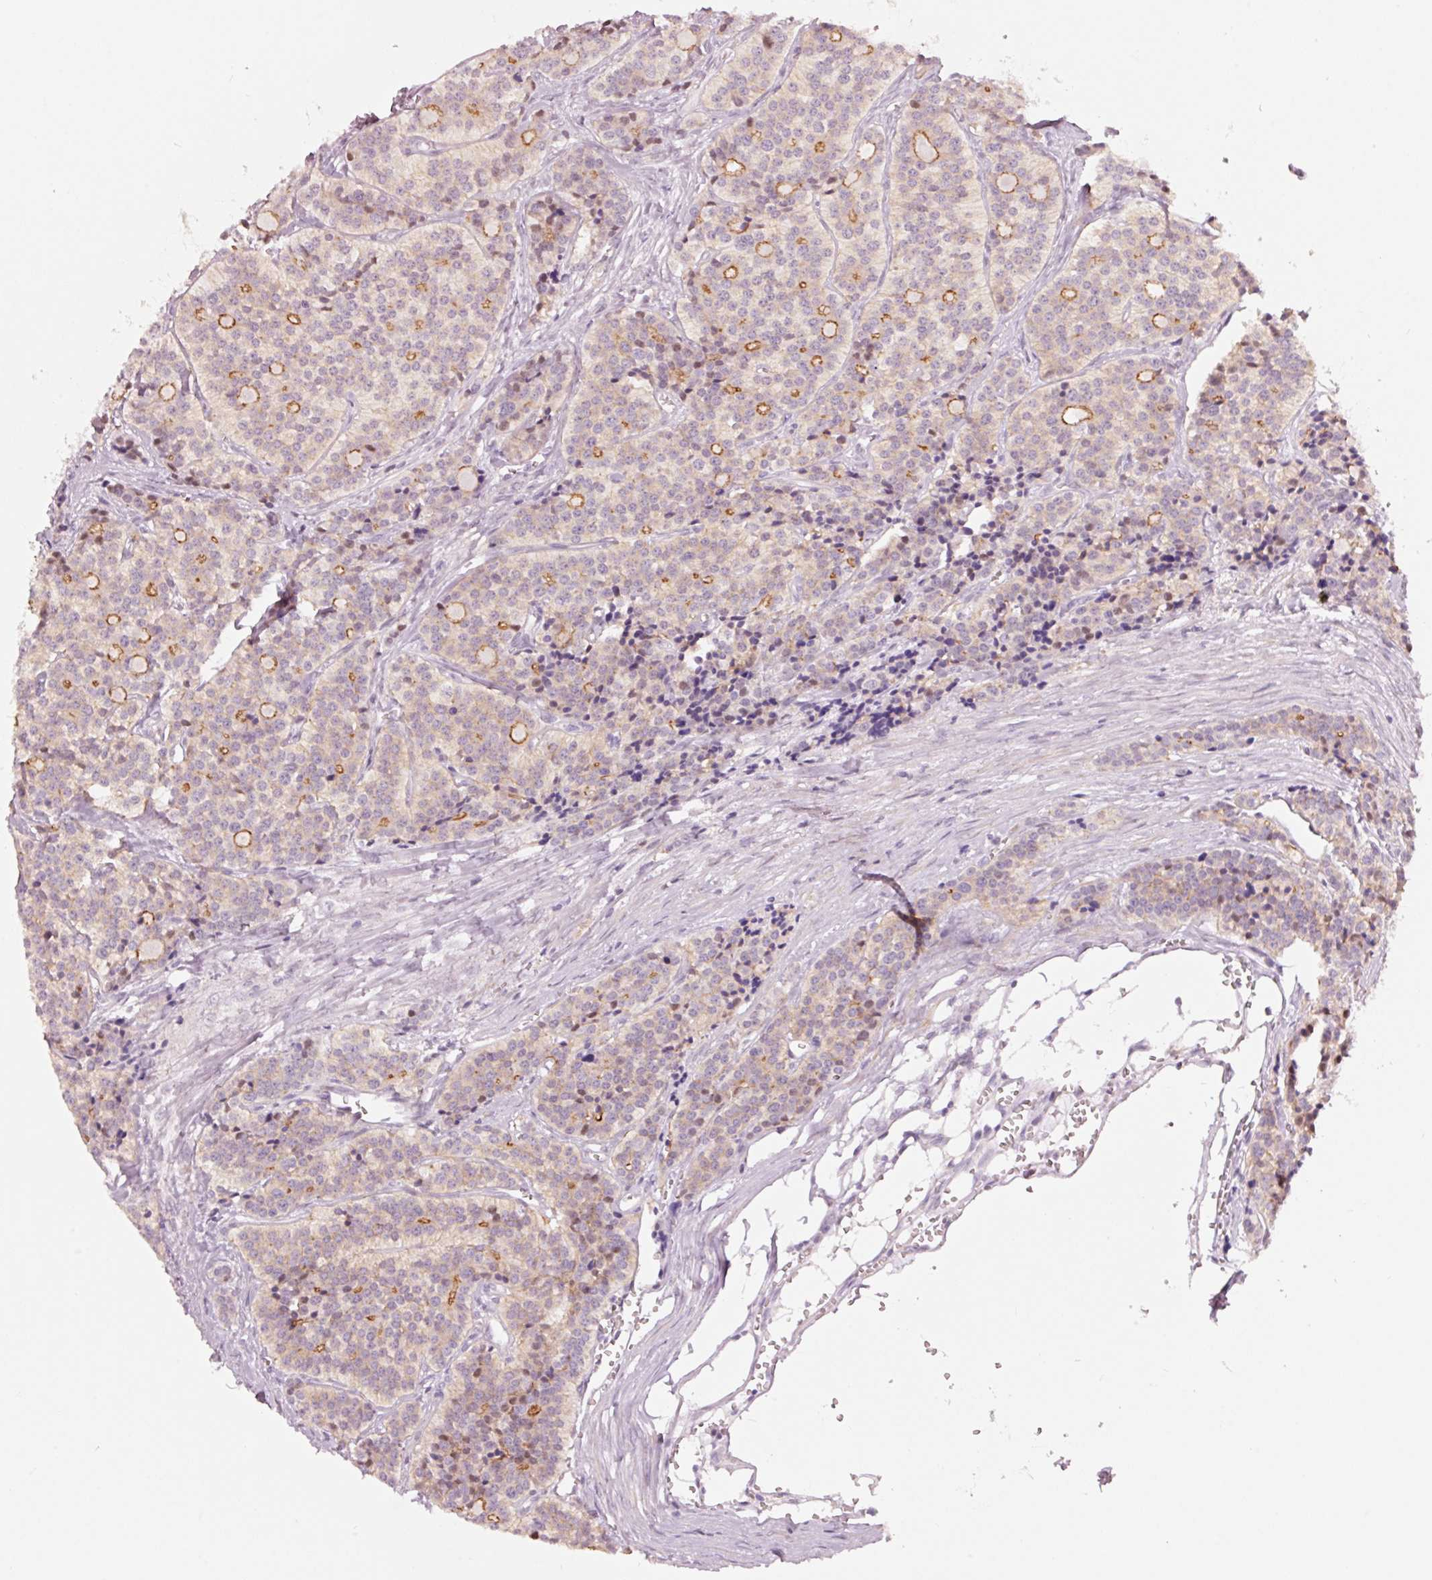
{"staining": {"intensity": "moderate", "quantity": "<25%", "location": "cytoplasmic/membranous"}, "tissue": "carcinoid", "cell_type": "Tumor cells", "image_type": "cancer", "snomed": [{"axis": "morphology", "description": "Carcinoid, malignant, NOS"}, {"axis": "topography", "description": "Small intestine"}], "caption": "A photomicrograph showing moderate cytoplasmic/membranous positivity in approximately <25% of tumor cells in carcinoid (malignant), as visualized by brown immunohistochemical staining.", "gene": "DAPP1", "patient": {"sex": "male", "age": 63}}